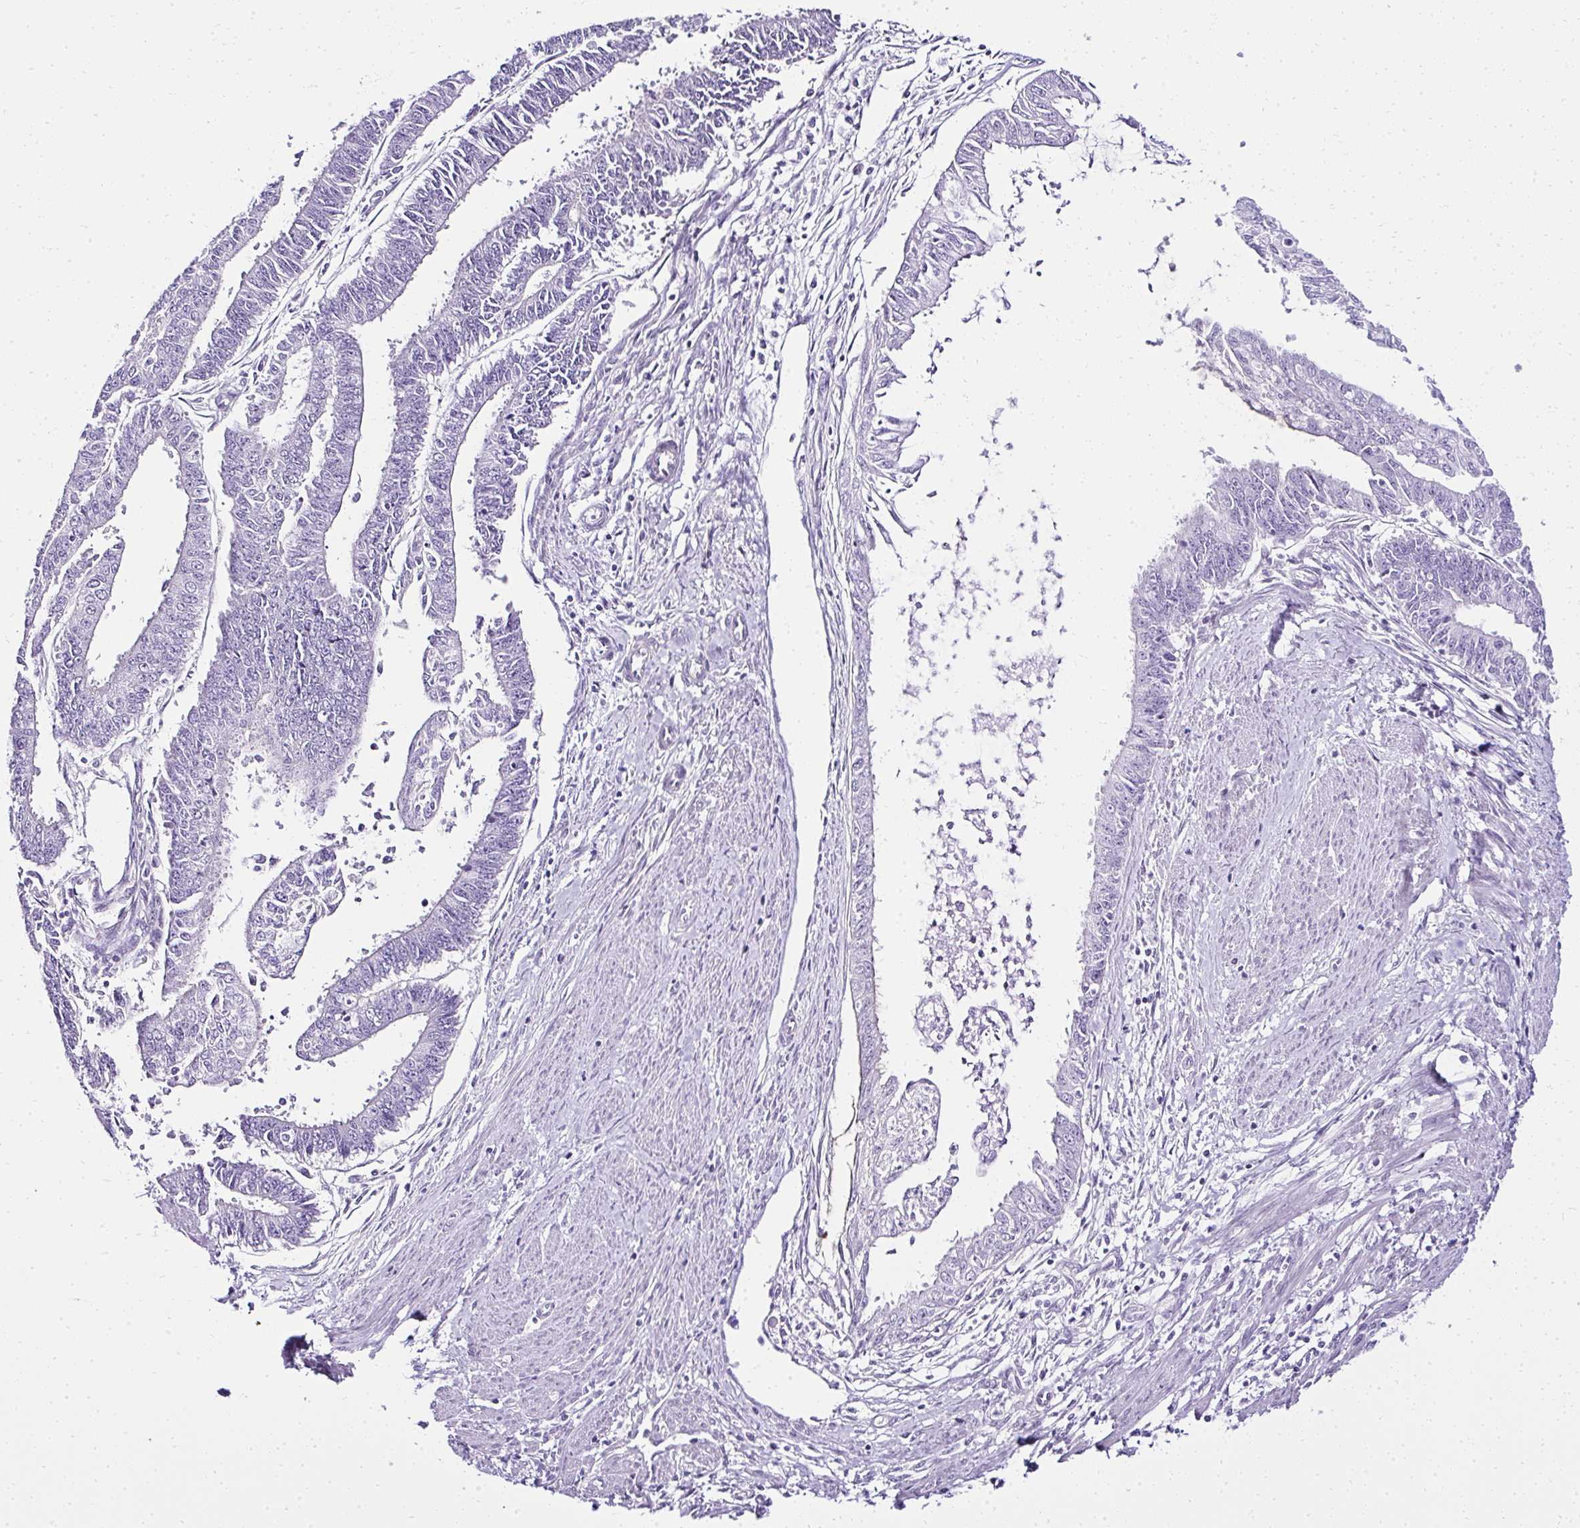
{"staining": {"intensity": "negative", "quantity": "none", "location": "none"}, "tissue": "endometrial cancer", "cell_type": "Tumor cells", "image_type": "cancer", "snomed": [{"axis": "morphology", "description": "Adenocarcinoma, NOS"}, {"axis": "topography", "description": "Endometrium"}], "caption": "Immunohistochemistry (IHC) histopathology image of human endometrial cancer stained for a protein (brown), which demonstrates no positivity in tumor cells.", "gene": "RNF183", "patient": {"sex": "female", "age": 73}}